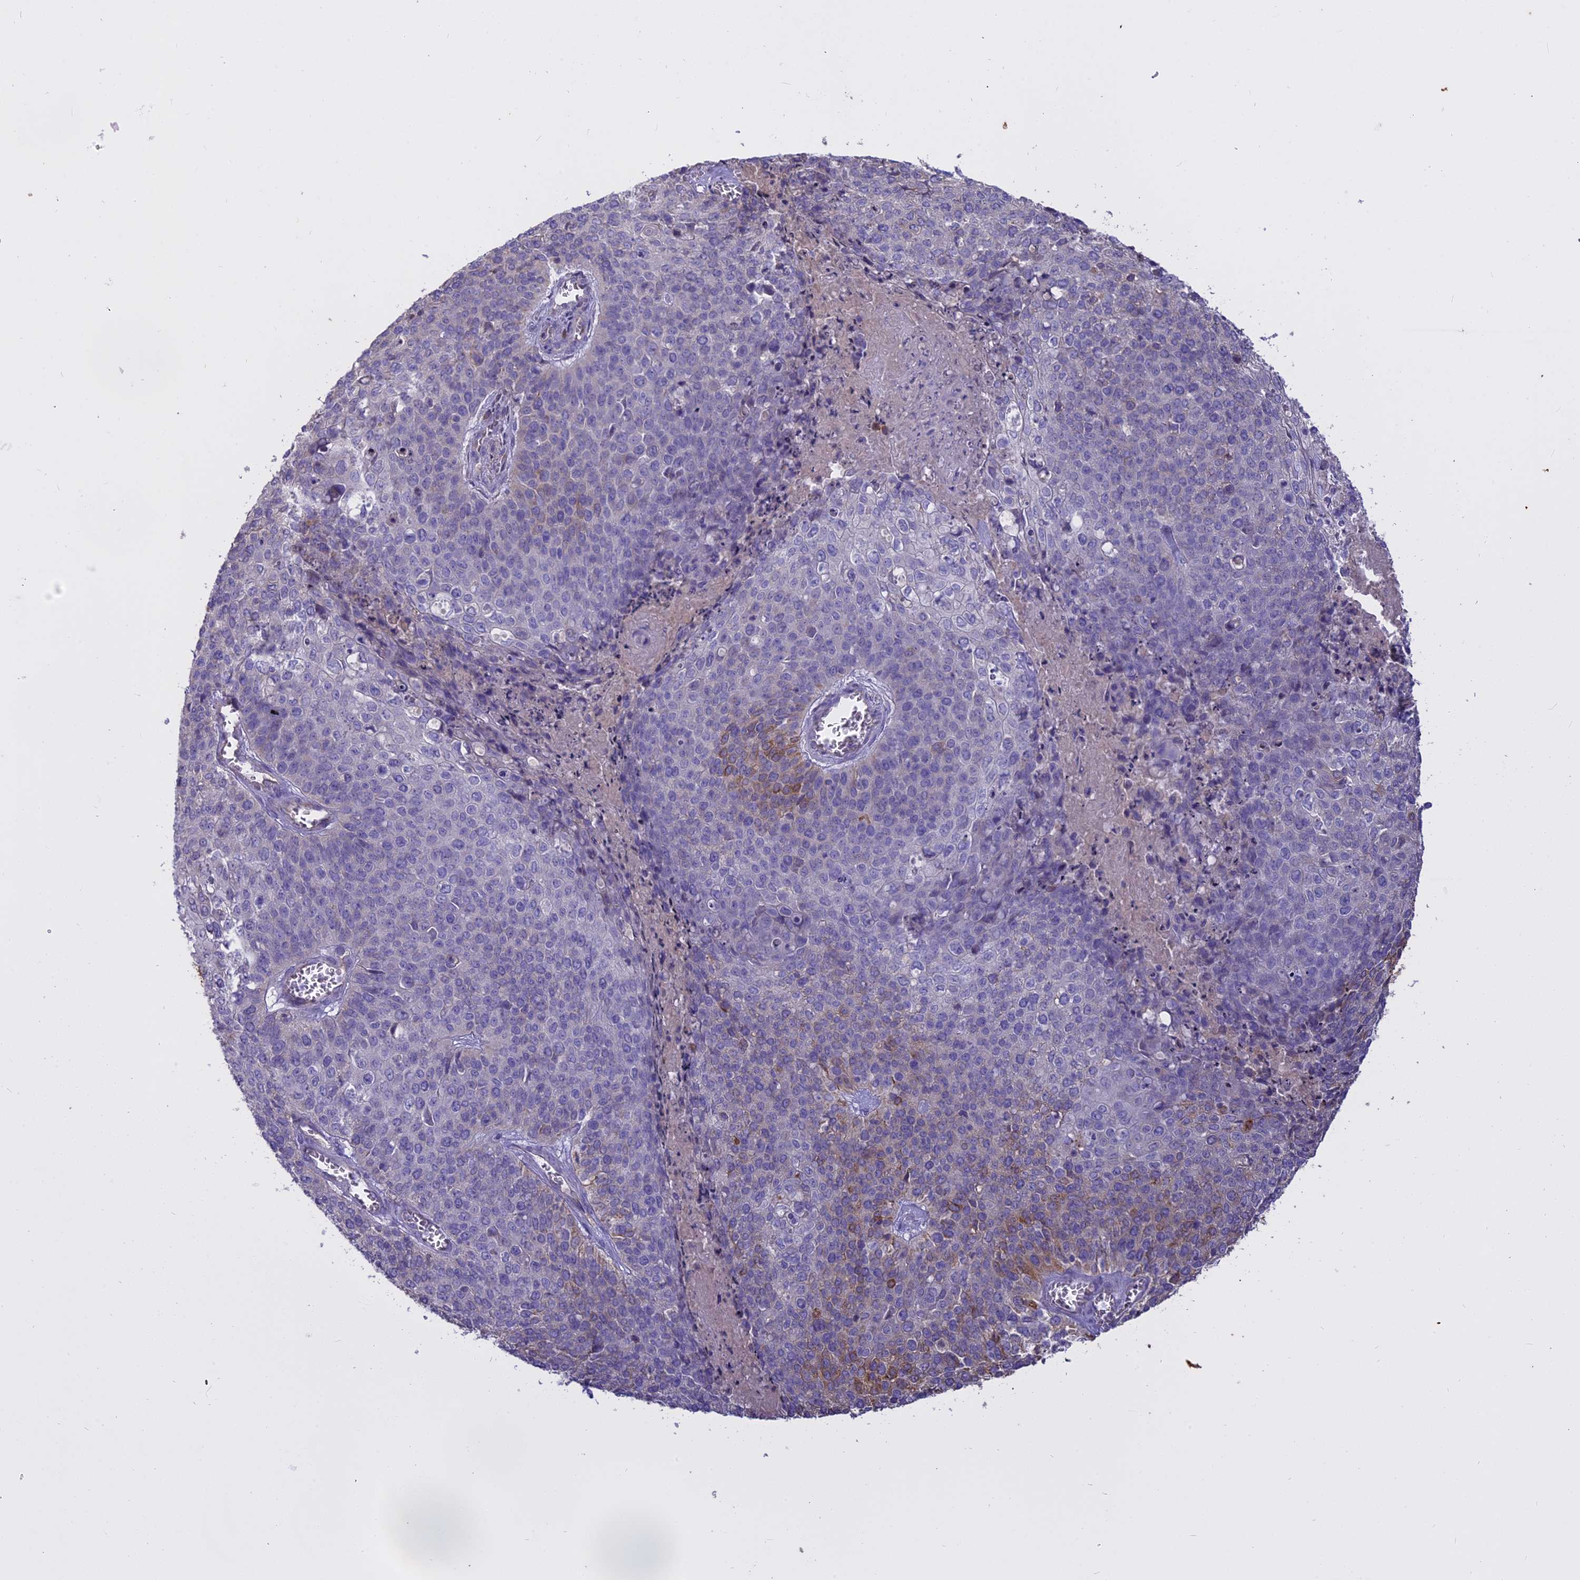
{"staining": {"intensity": "negative", "quantity": "none", "location": "none"}, "tissue": "cervical cancer", "cell_type": "Tumor cells", "image_type": "cancer", "snomed": [{"axis": "morphology", "description": "Squamous cell carcinoma, NOS"}, {"axis": "topography", "description": "Cervix"}], "caption": "There is no significant staining in tumor cells of cervical squamous cell carcinoma.", "gene": "WFDC2", "patient": {"sex": "female", "age": 39}}